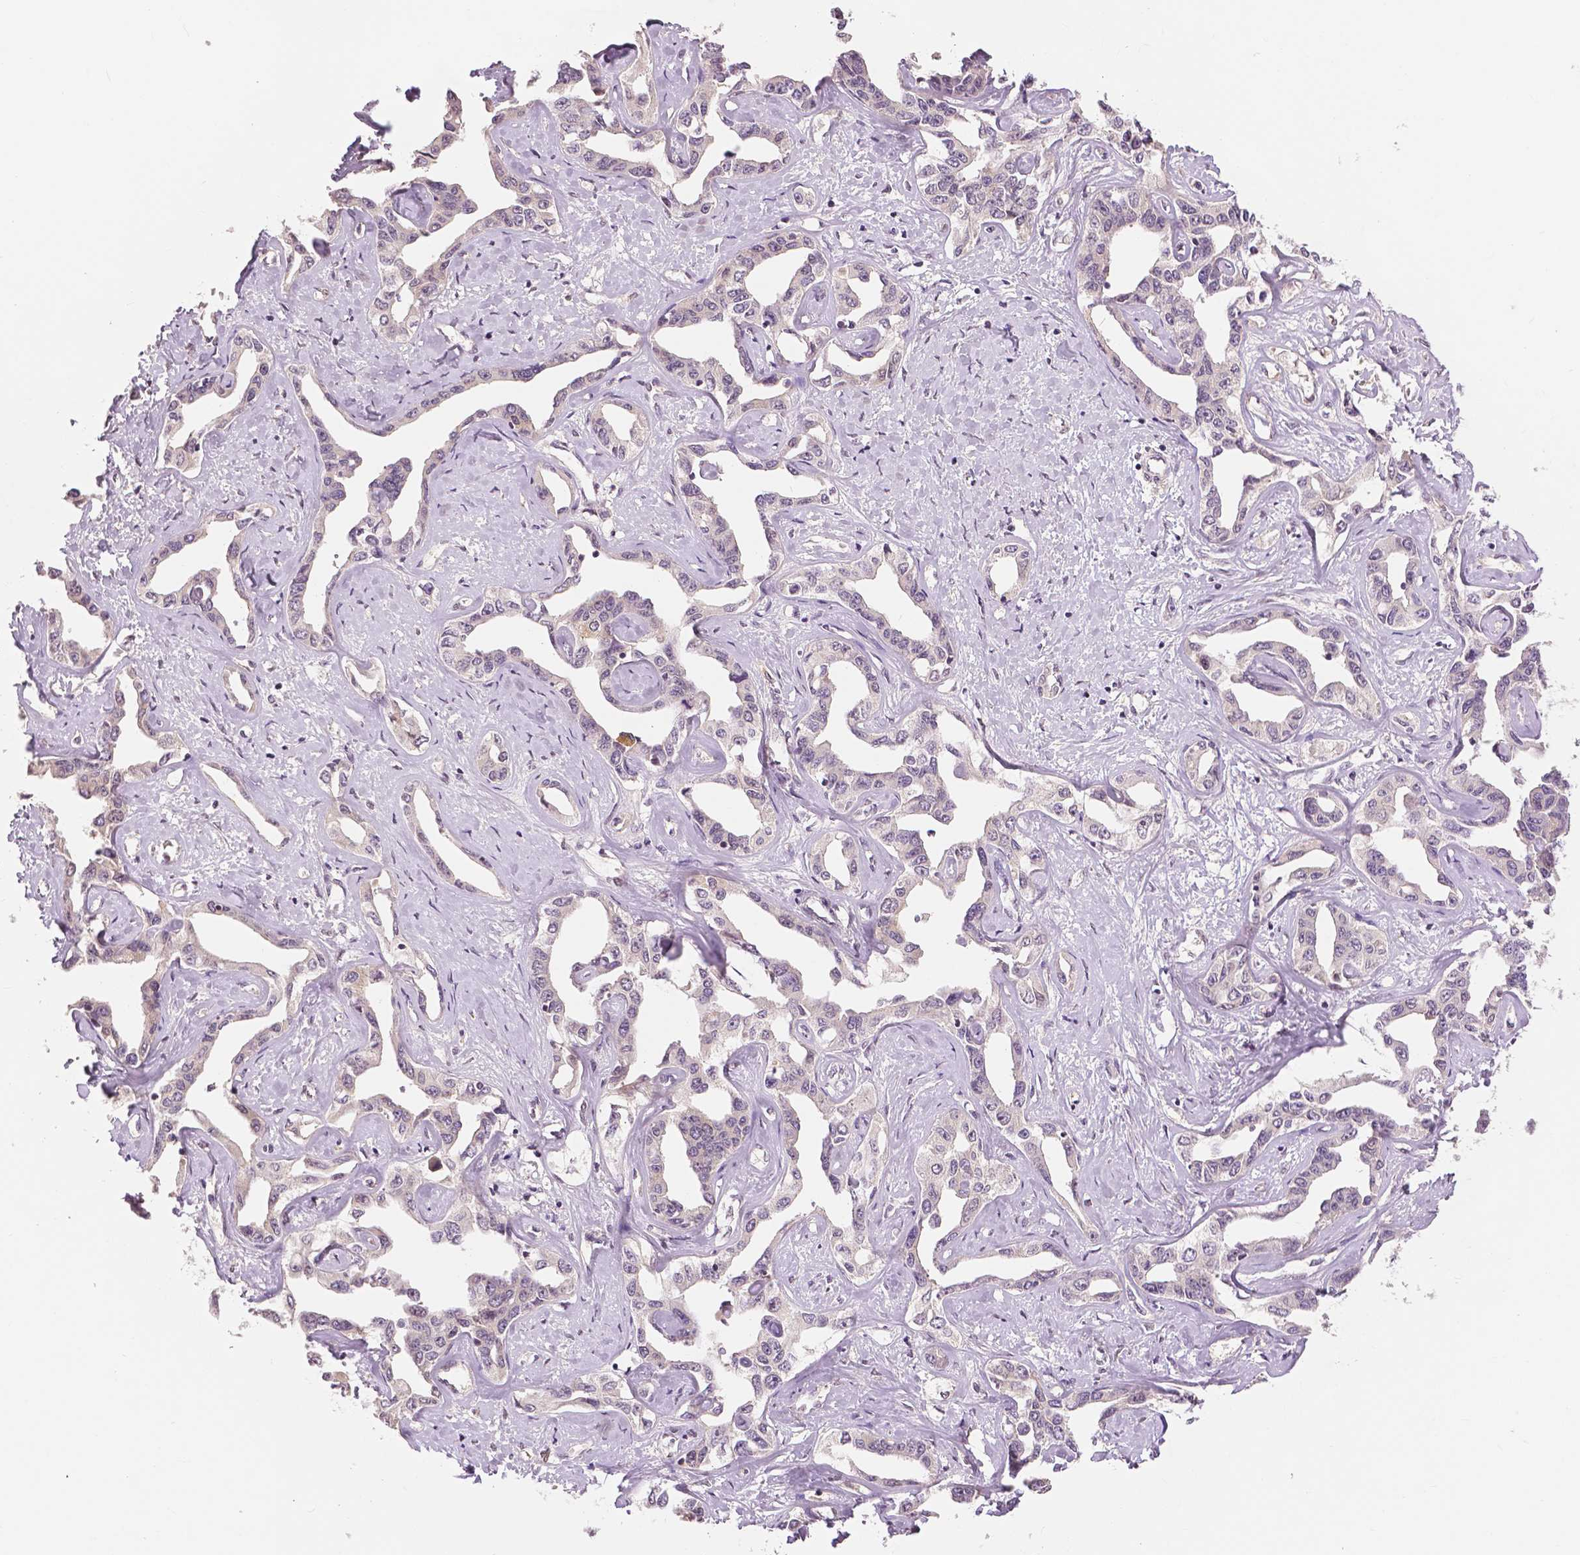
{"staining": {"intensity": "negative", "quantity": "none", "location": "none"}, "tissue": "liver cancer", "cell_type": "Tumor cells", "image_type": "cancer", "snomed": [{"axis": "morphology", "description": "Cholangiocarcinoma"}, {"axis": "topography", "description": "Liver"}], "caption": "This is an immunohistochemistry histopathology image of human cholangiocarcinoma (liver). There is no positivity in tumor cells.", "gene": "MAP1LC3B", "patient": {"sex": "male", "age": 59}}